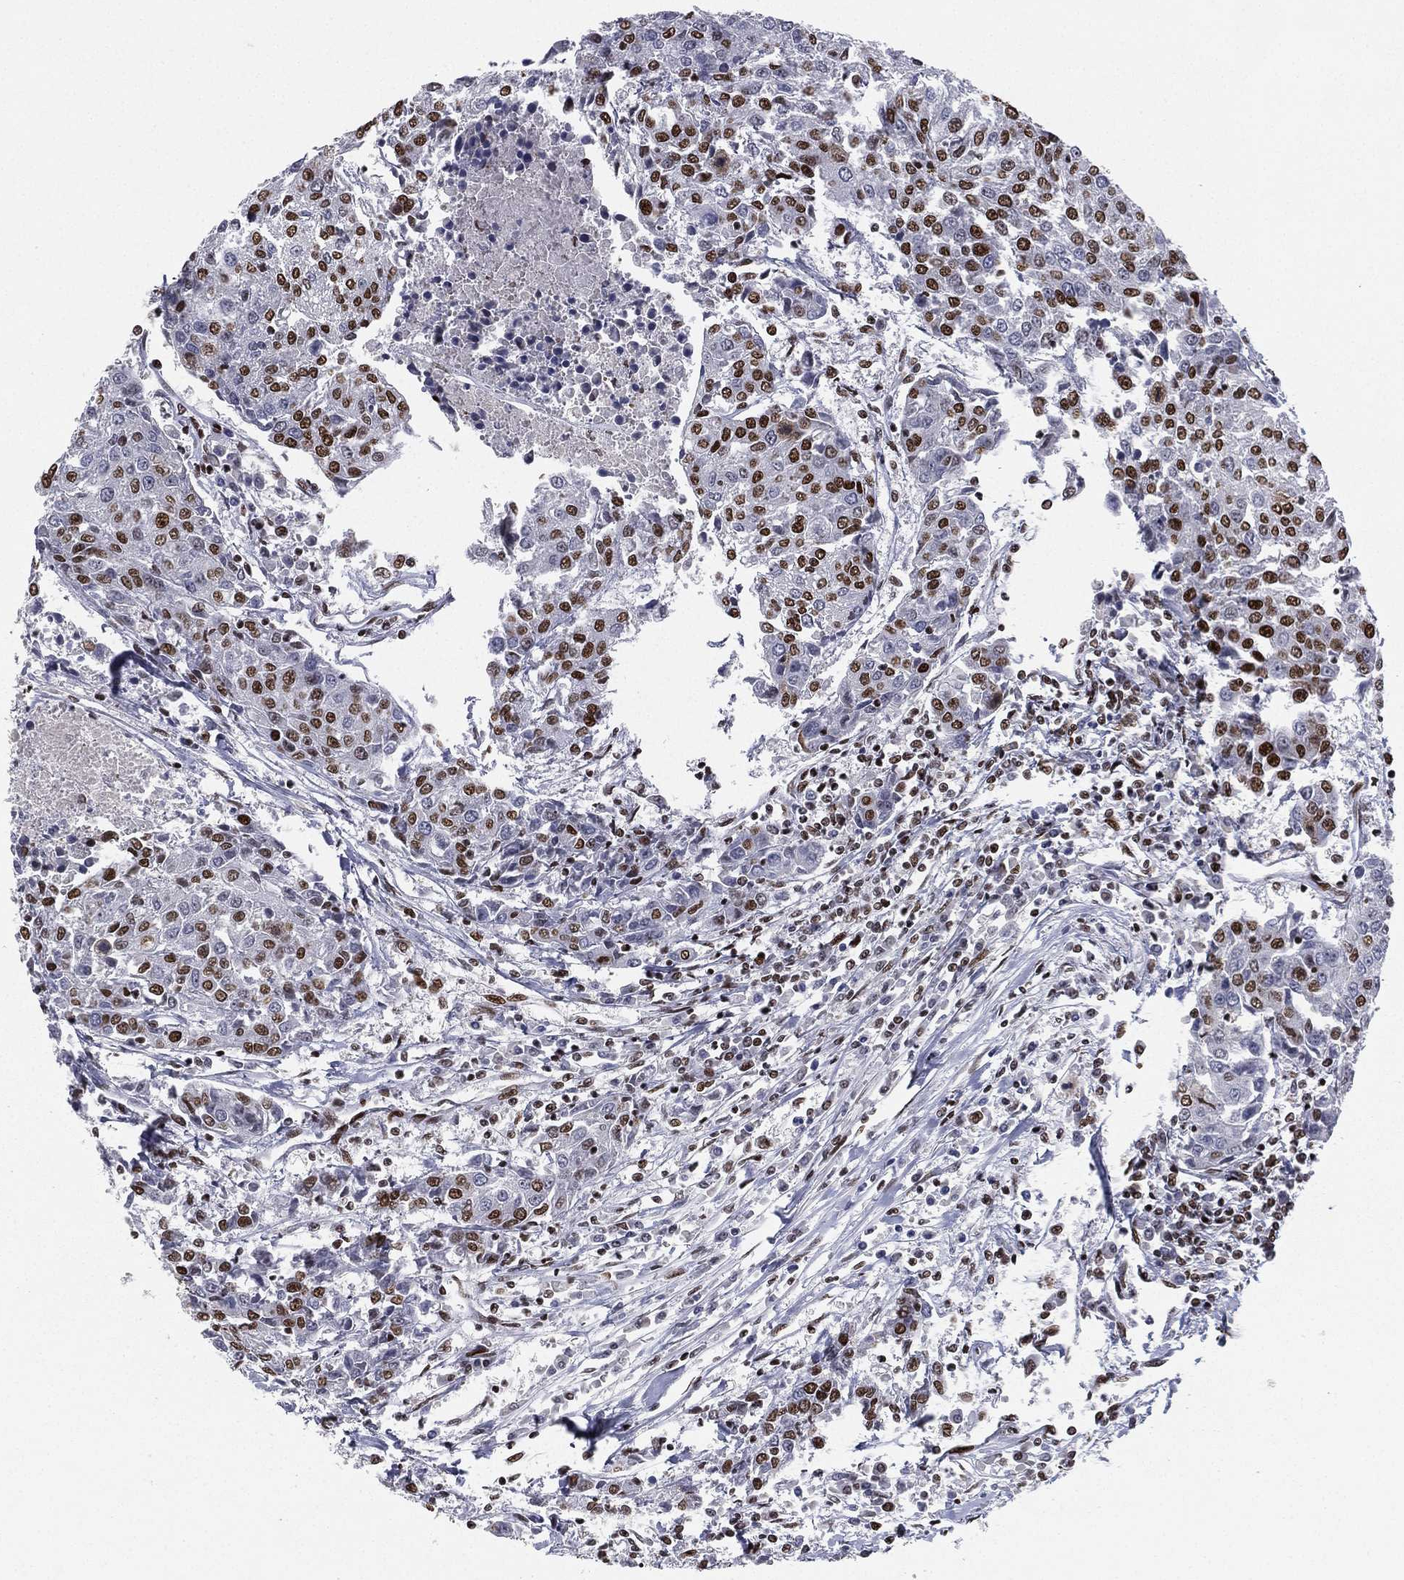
{"staining": {"intensity": "strong", "quantity": "25%-75%", "location": "nuclear"}, "tissue": "urothelial cancer", "cell_type": "Tumor cells", "image_type": "cancer", "snomed": [{"axis": "morphology", "description": "Urothelial carcinoma, High grade"}, {"axis": "topography", "description": "Urinary bladder"}], "caption": "This is a micrograph of immunohistochemistry staining of urothelial cancer, which shows strong positivity in the nuclear of tumor cells.", "gene": "RTF1", "patient": {"sex": "female", "age": 85}}